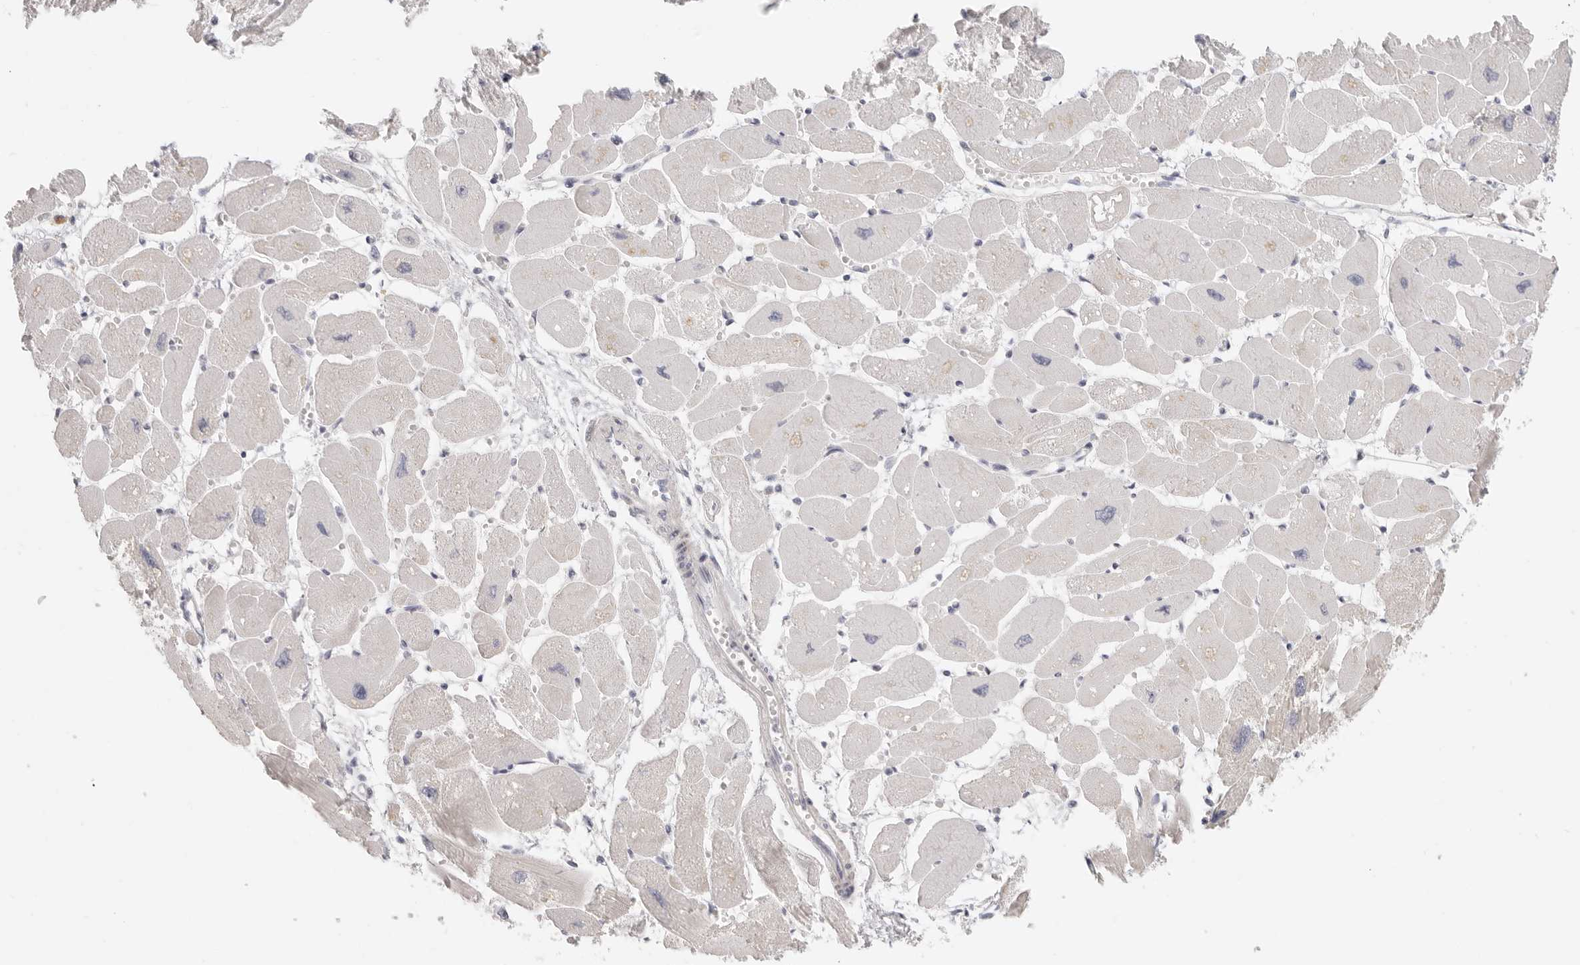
{"staining": {"intensity": "negative", "quantity": "none", "location": "none"}, "tissue": "heart muscle", "cell_type": "Cardiomyocytes", "image_type": "normal", "snomed": [{"axis": "morphology", "description": "Normal tissue, NOS"}, {"axis": "topography", "description": "Heart"}], "caption": "Immunohistochemistry (IHC) histopathology image of benign heart muscle: heart muscle stained with DAB shows no significant protein staining in cardiomyocytes. (Immunohistochemistry, brightfield microscopy, high magnification).", "gene": "RXFP1", "patient": {"sex": "female", "age": 54}}